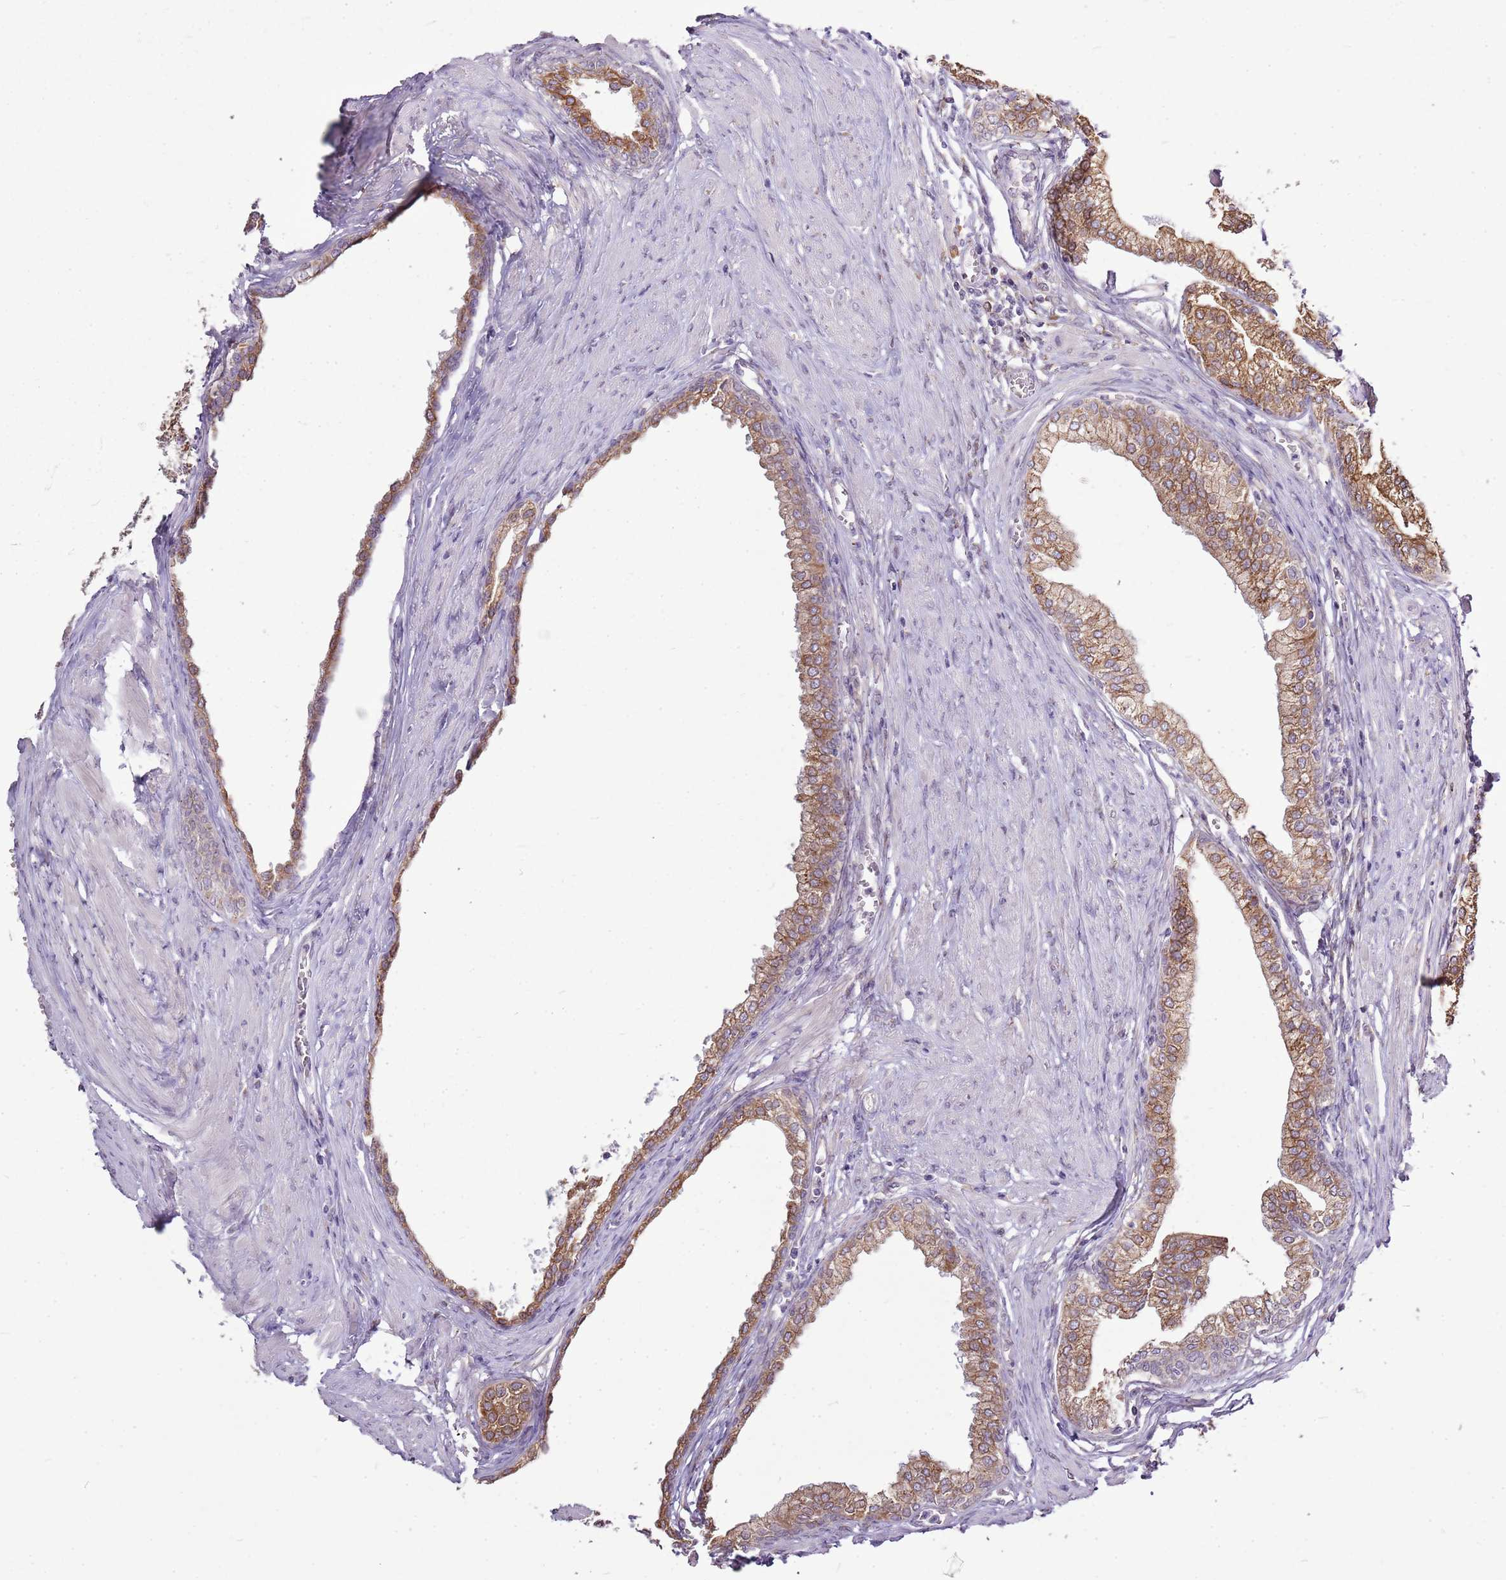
{"staining": {"intensity": "moderate", "quantity": ">75%", "location": "cytoplasmic/membranous"}, "tissue": "prostate", "cell_type": "Glandular cells", "image_type": "normal", "snomed": [{"axis": "morphology", "description": "Normal tissue, NOS"}, {"axis": "morphology", "description": "Urothelial carcinoma, Low grade"}, {"axis": "topography", "description": "Urinary bladder"}, {"axis": "topography", "description": "Prostate"}], "caption": "Immunohistochemistry staining of normal prostate, which demonstrates medium levels of moderate cytoplasmic/membranous staining in approximately >75% of glandular cells indicating moderate cytoplasmic/membranous protein expression. The staining was performed using DAB (3,3'-diaminobenzidine) (brown) for protein detection and nuclei were counterstained in hematoxylin (blue).", "gene": "TMED10", "patient": {"sex": "male", "age": 60}}